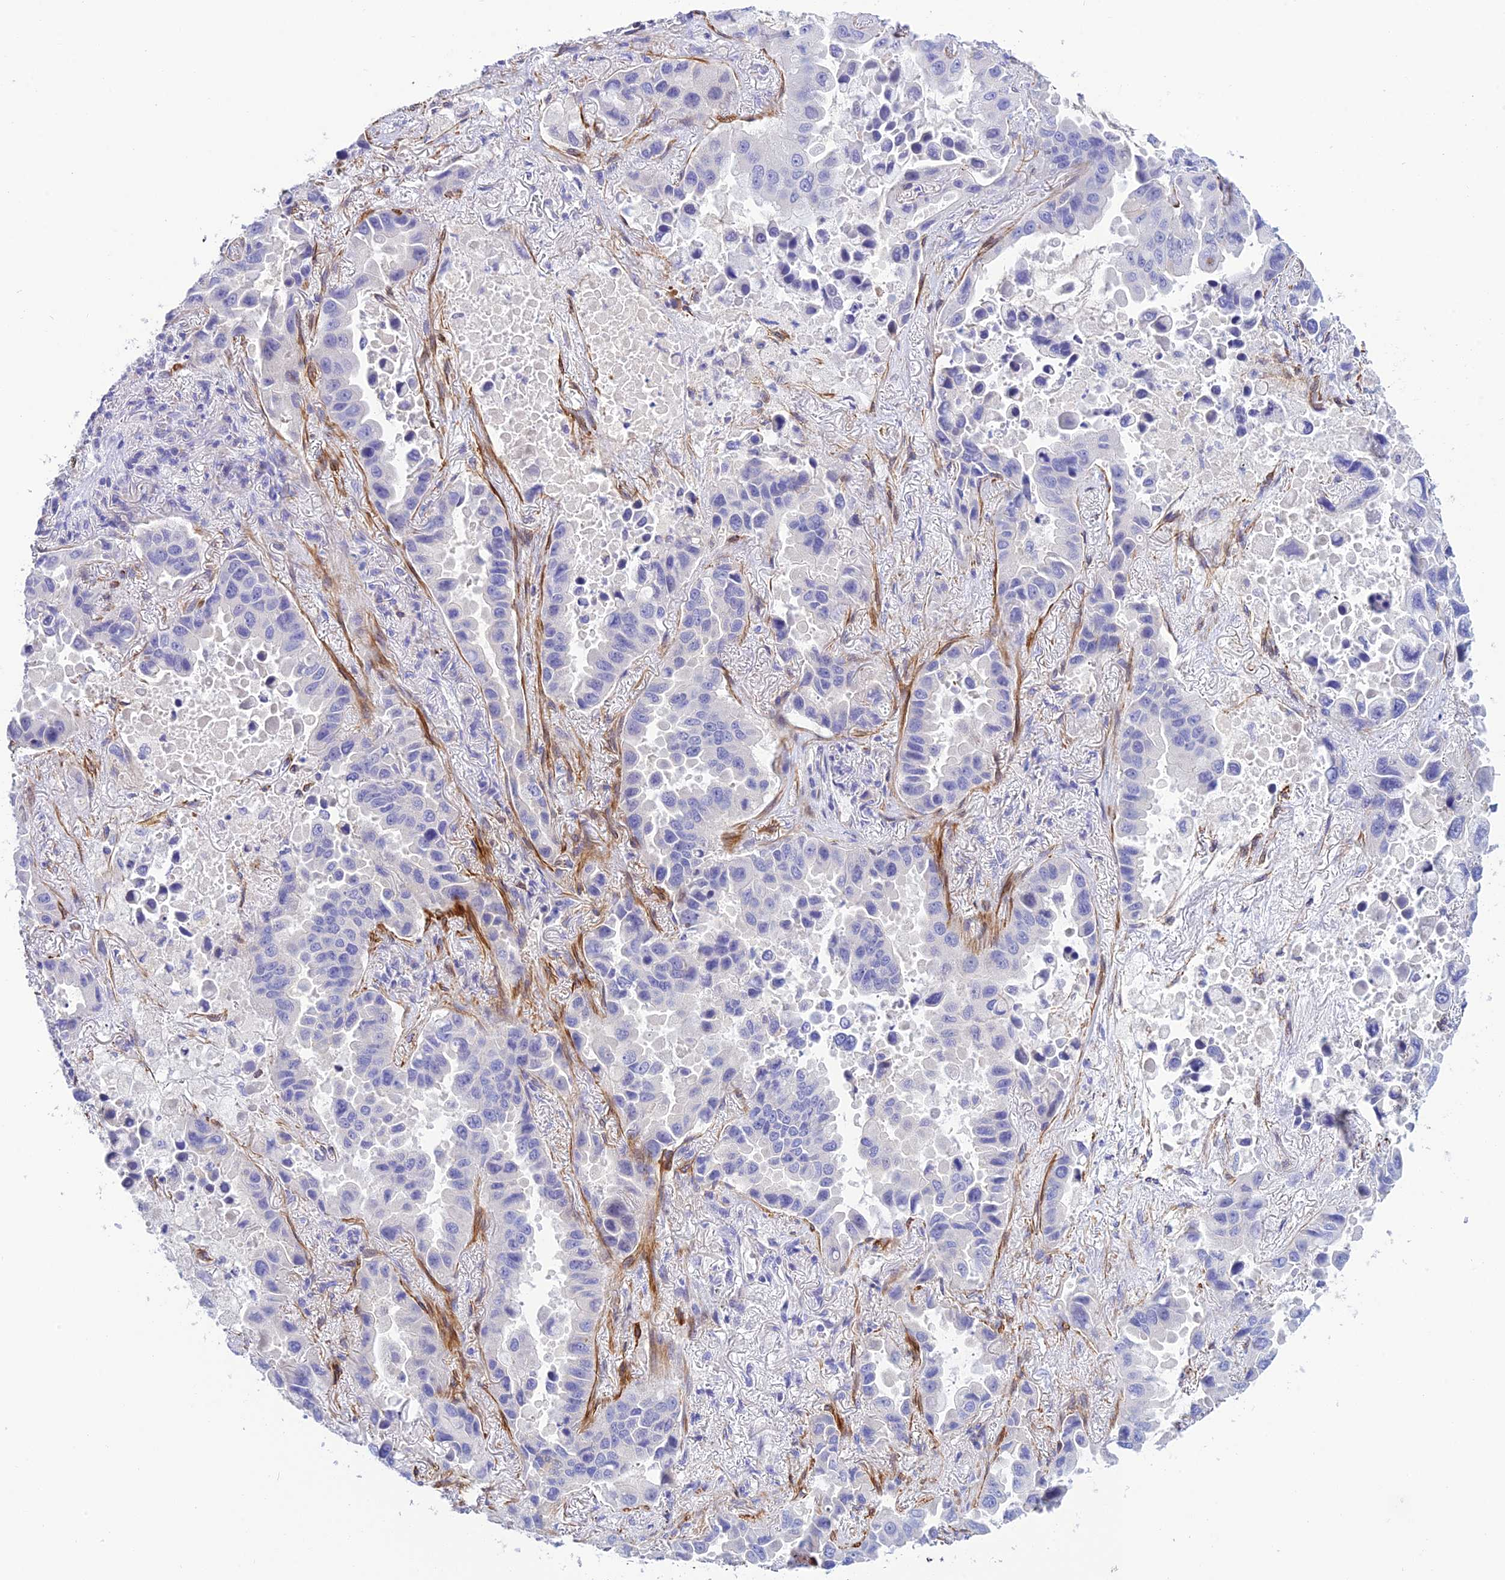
{"staining": {"intensity": "negative", "quantity": "none", "location": "none"}, "tissue": "lung cancer", "cell_type": "Tumor cells", "image_type": "cancer", "snomed": [{"axis": "morphology", "description": "Adenocarcinoma, NOS"}, {"axis": "topography", "description": "Lung"}], "caption": "Tumor cells are negative for brown protein staining in lung cancer. The staining was performed using DAB to visualize the protein expression in brown, while the nuclei were stained in blue with hematoxylin (Magnification: 20x).", "gene": "ZDHHC16", "patient": {"sex": "male", "age": 64}}